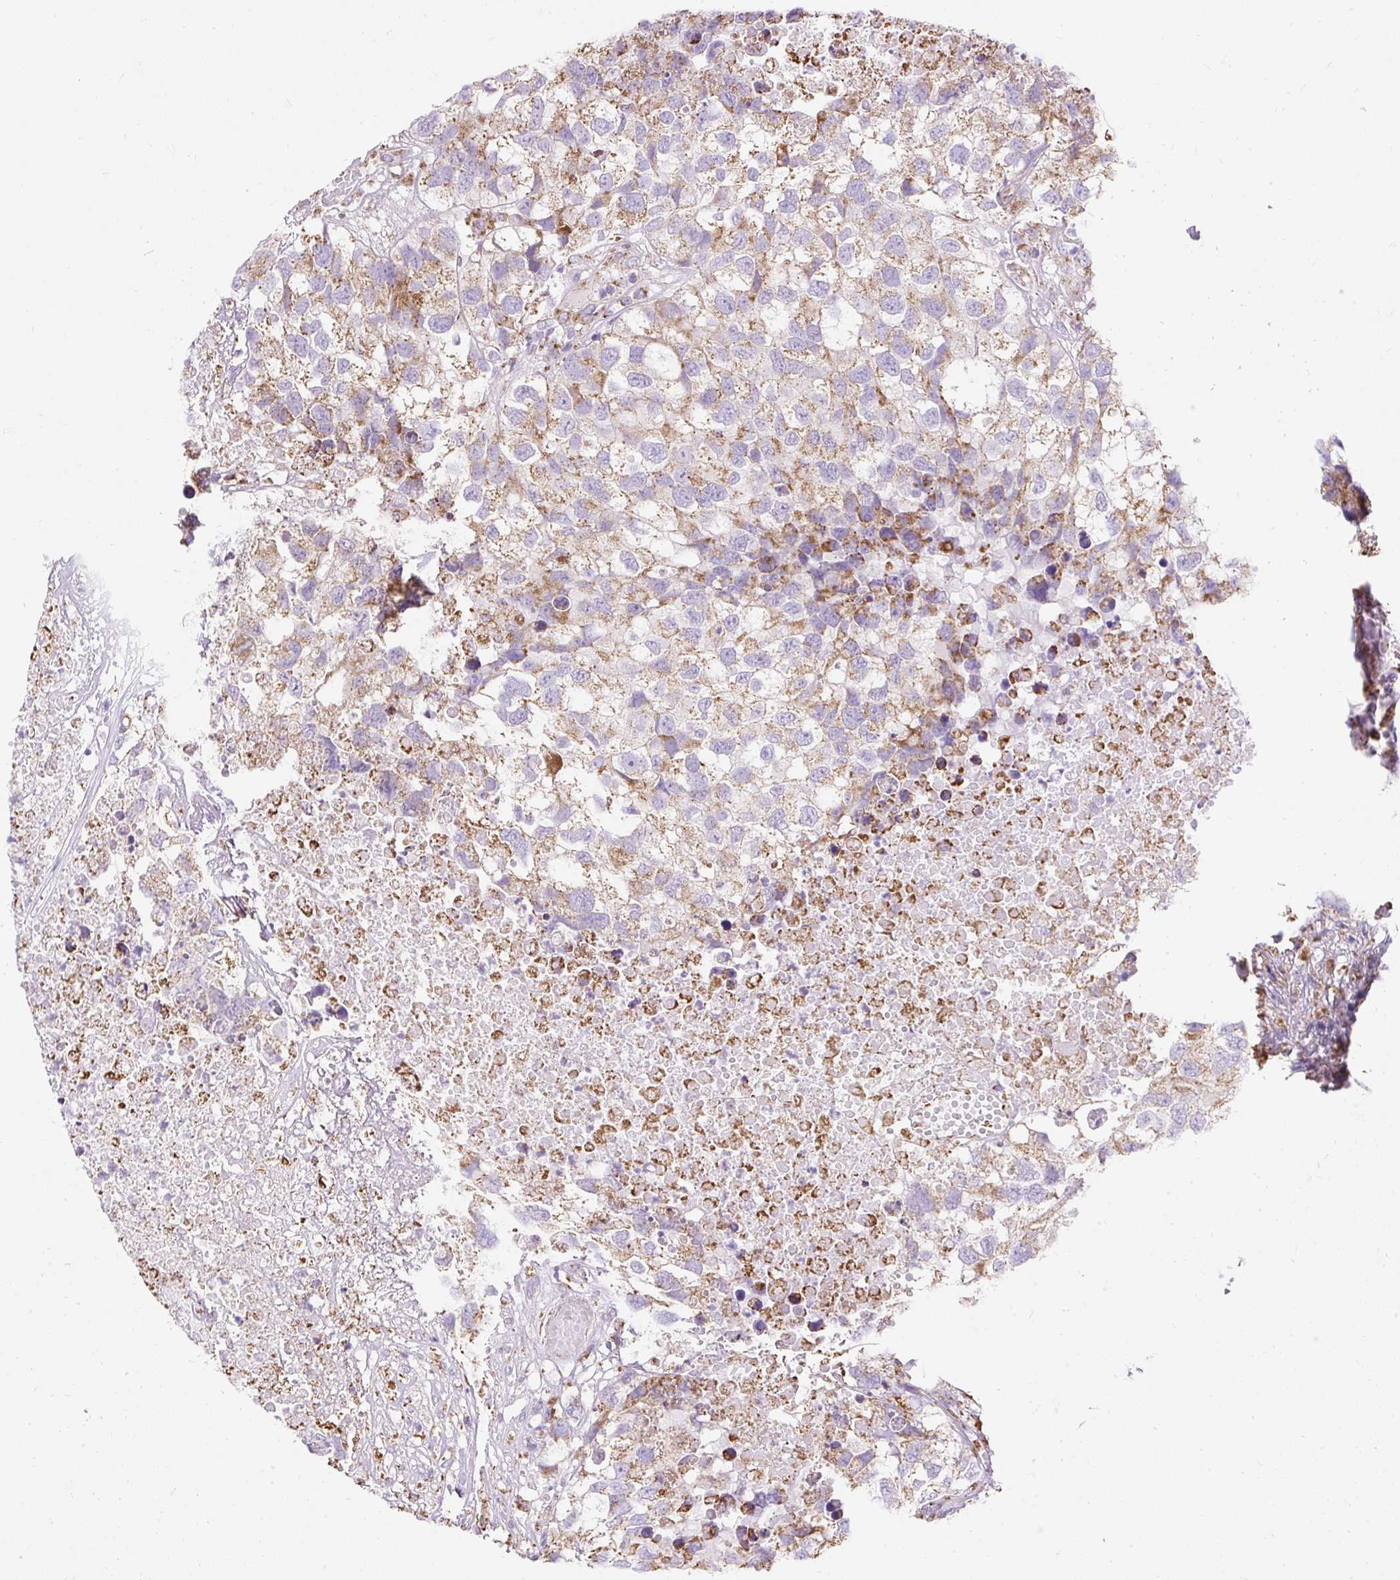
{"staining": {"intensity": "weak", "quantity": ">75%", "location": "cytoplasmic/membranous"}, "tissue": "testis cancer", "cell_type": "Tumor cells", "image_type": "cancer", "snomed": [{"axis": "morphology", "description": "Carcinoma, Embryonal, NOS"}, {"axis": "topography", "description": "Testis"}], "caption": "A micrograph of testis cancer stained for a protein shows weak cytoplasmic/membranous brown staining in tumor cells.", "gene": "DAAM2", "patient": {"sex": "male", "age": 83}}